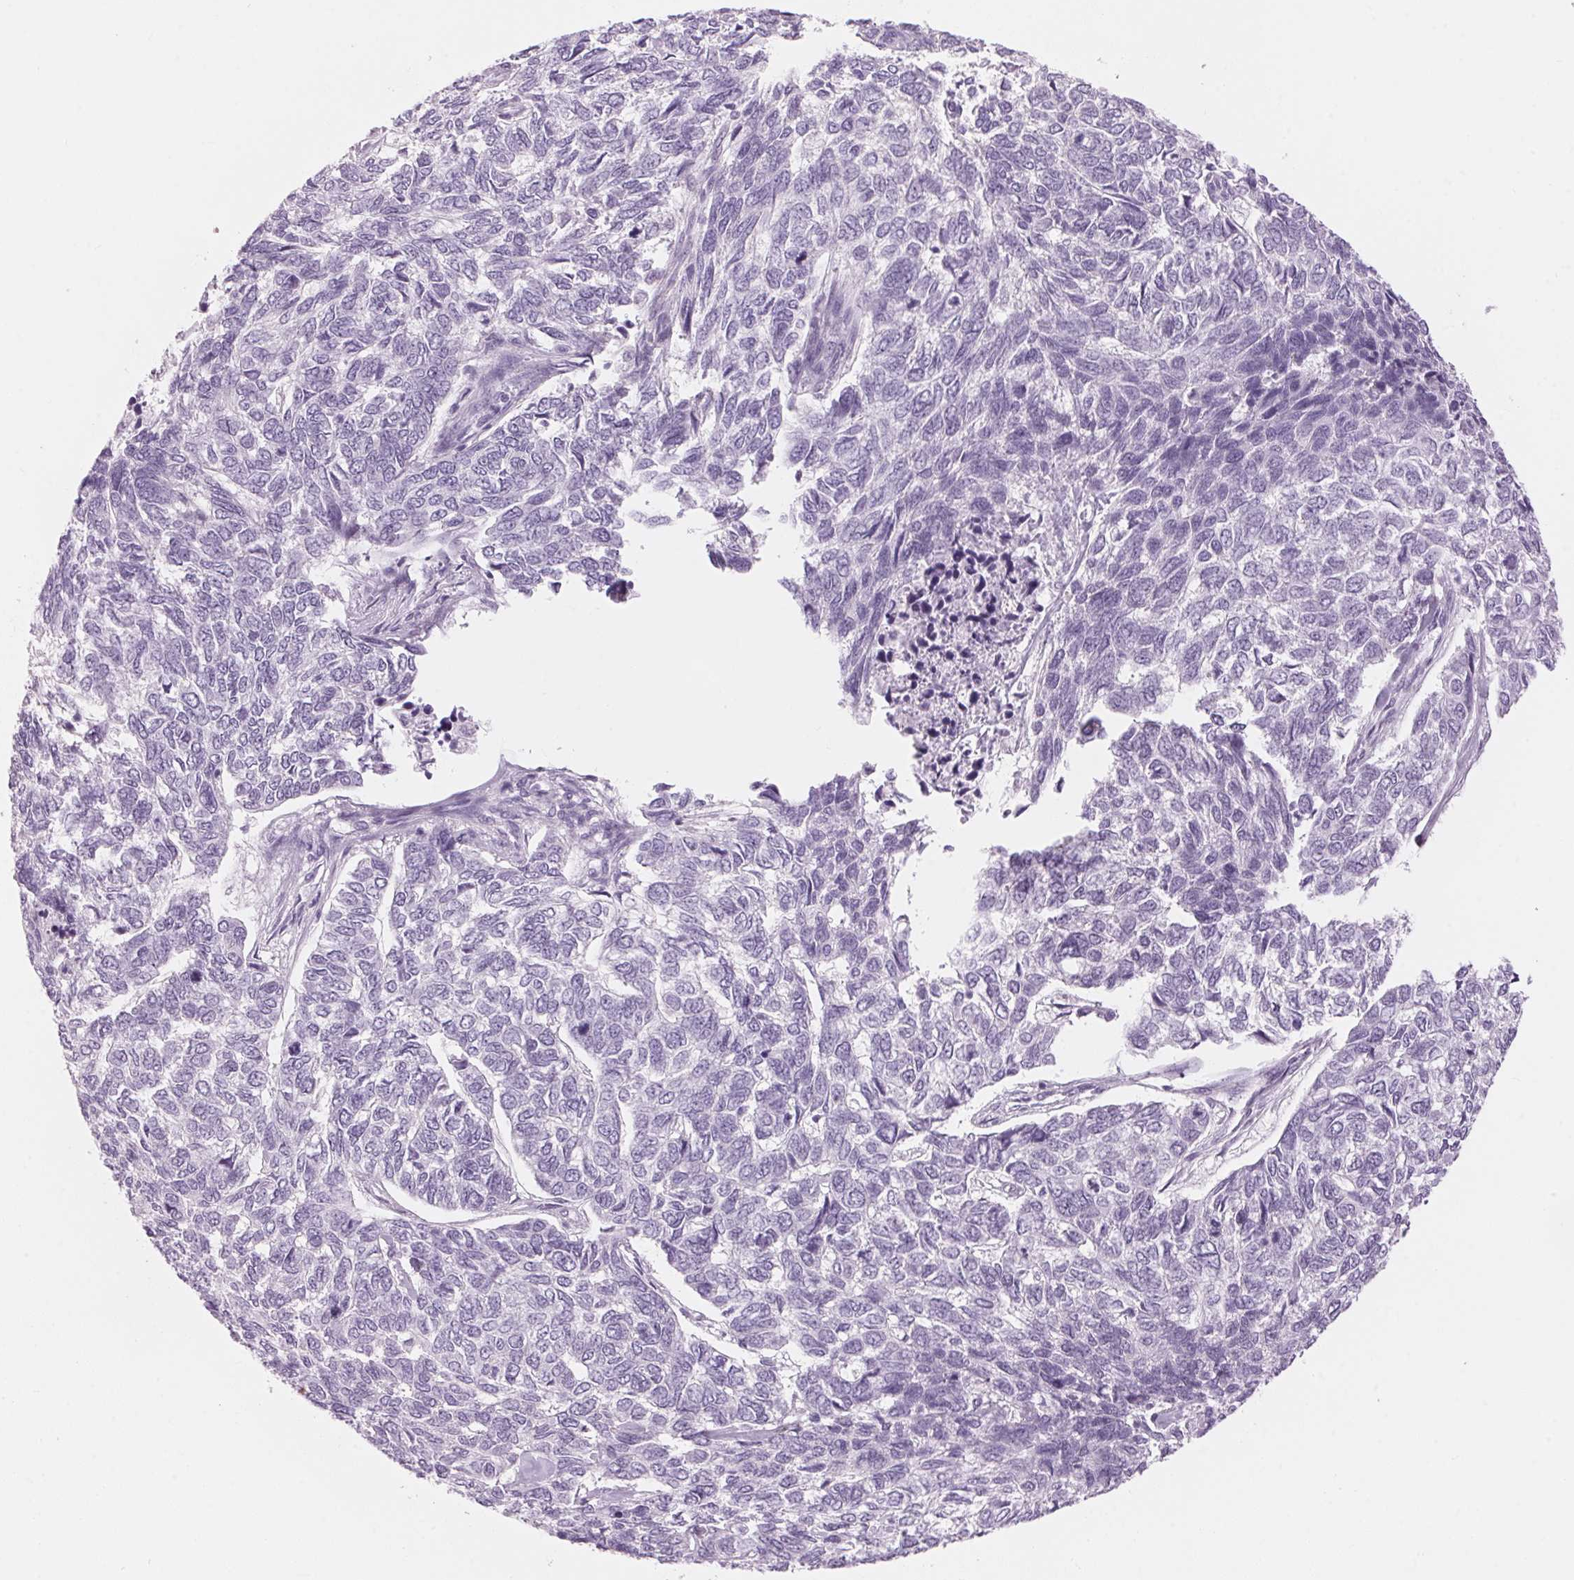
{"staining": {"intensity": "negative", "quantity": "none", "location": "none"}, "tissue": "skin cancer", "cell_type": "Tumor cells", "image_type": "cancer", "snomed": [{"axis": "morphology", "description": "Basal cell carcinoma"}, {"axis": "topography", "description": "Skin"}], "caption": "A micrograph of human basal cell carcinoma (skin) is negative for staining in tumor cells.", "gene": "KLK7", "patient": {"sex": "female", "age": 65}}